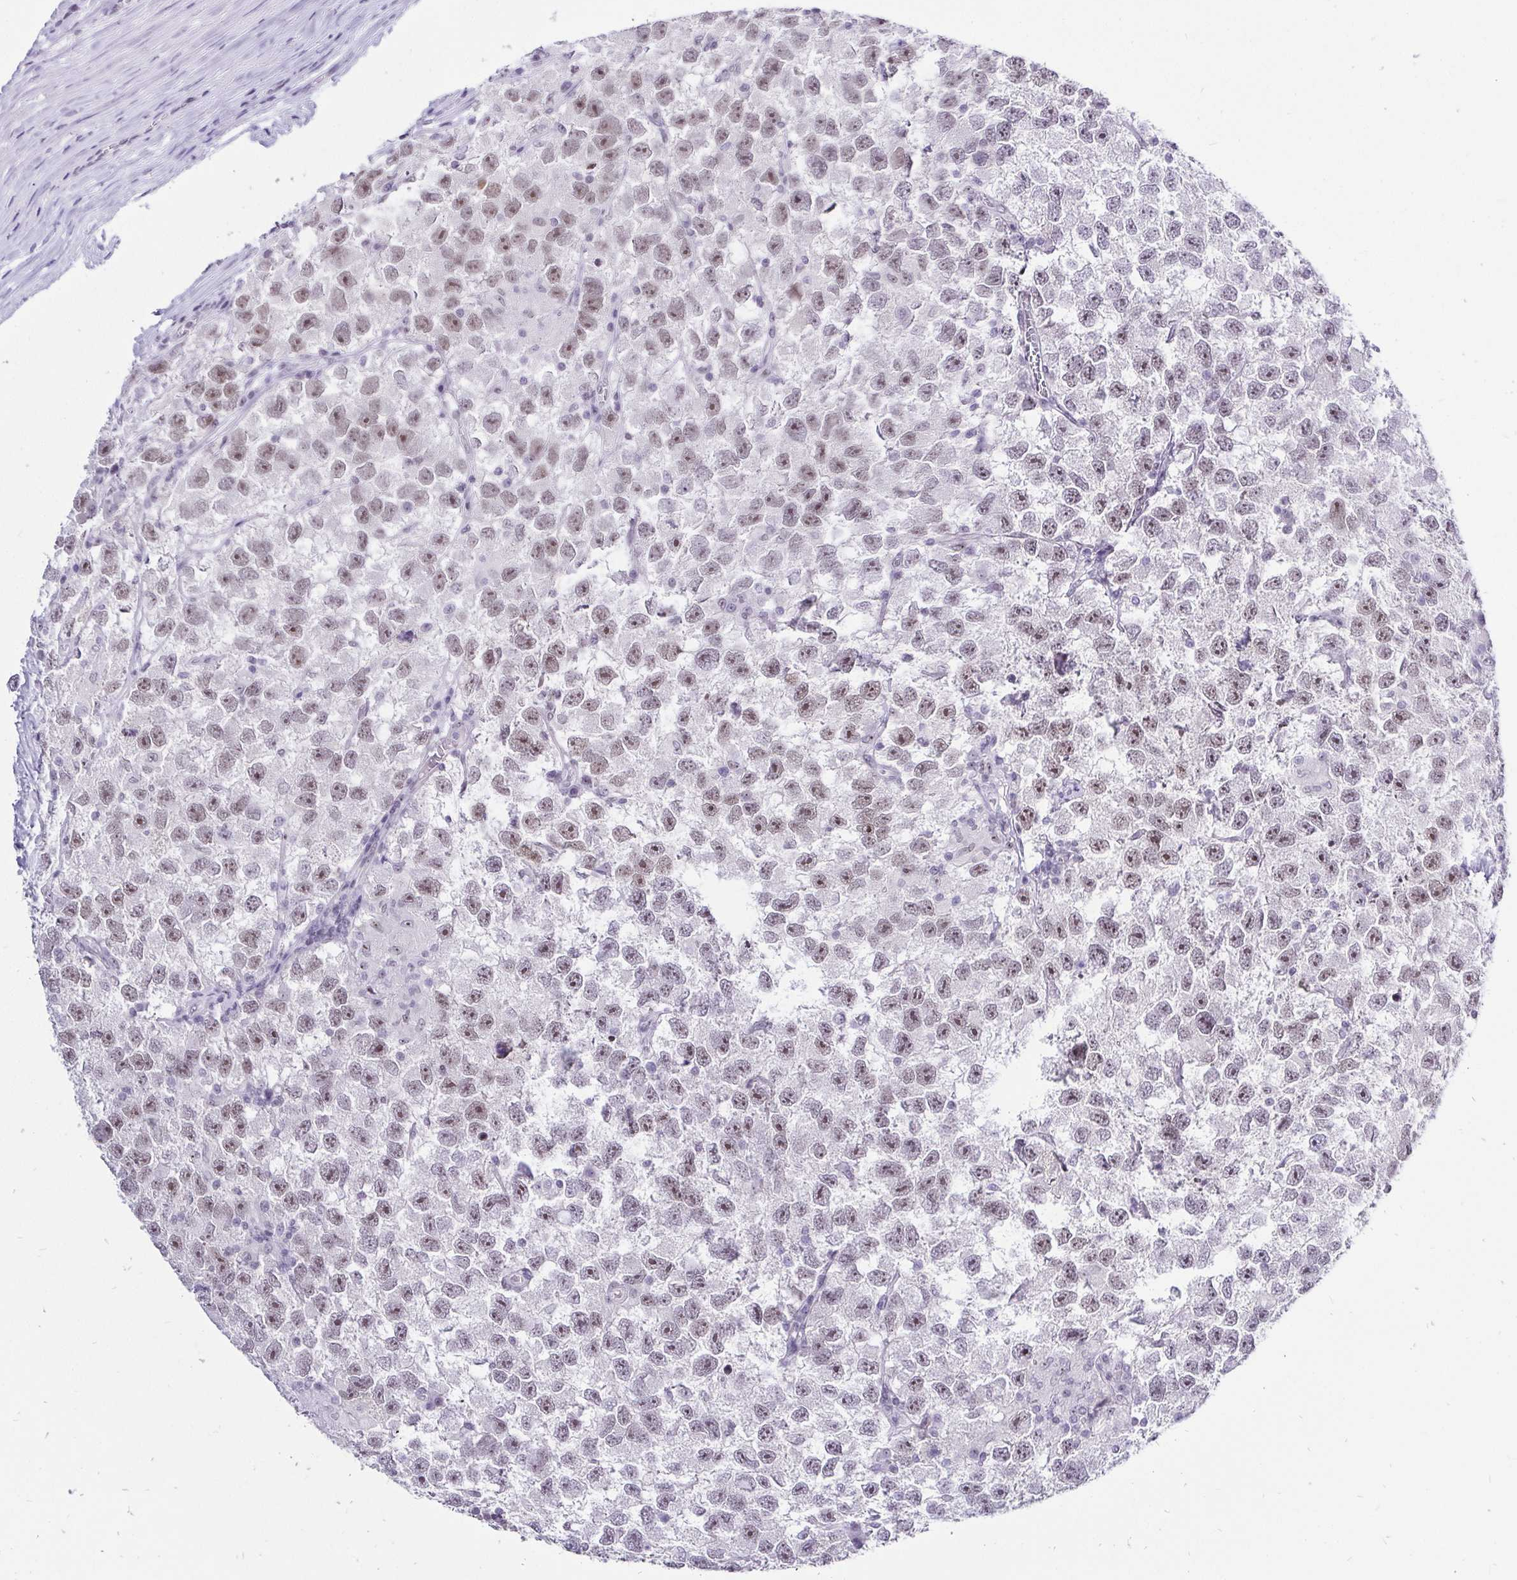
{"staining": {"intensity": "moderate", "quantity": "25%-75%", "location": "nuclear"}, "tissue": "testis cancer", "cell_type": "Tumor cells", "image_type": "cancer", "snomed": [{"axis": "morphology", "description": "Seminoma, NOS"}, {"axis": "topography", "description": "Testis"}], "caption": "A brown stain shows moderate nuclear staining of a protein in human testis cancer tumor cells.", "gene": "ZNF860", "patient": {"sex": "male", "age": 26}}